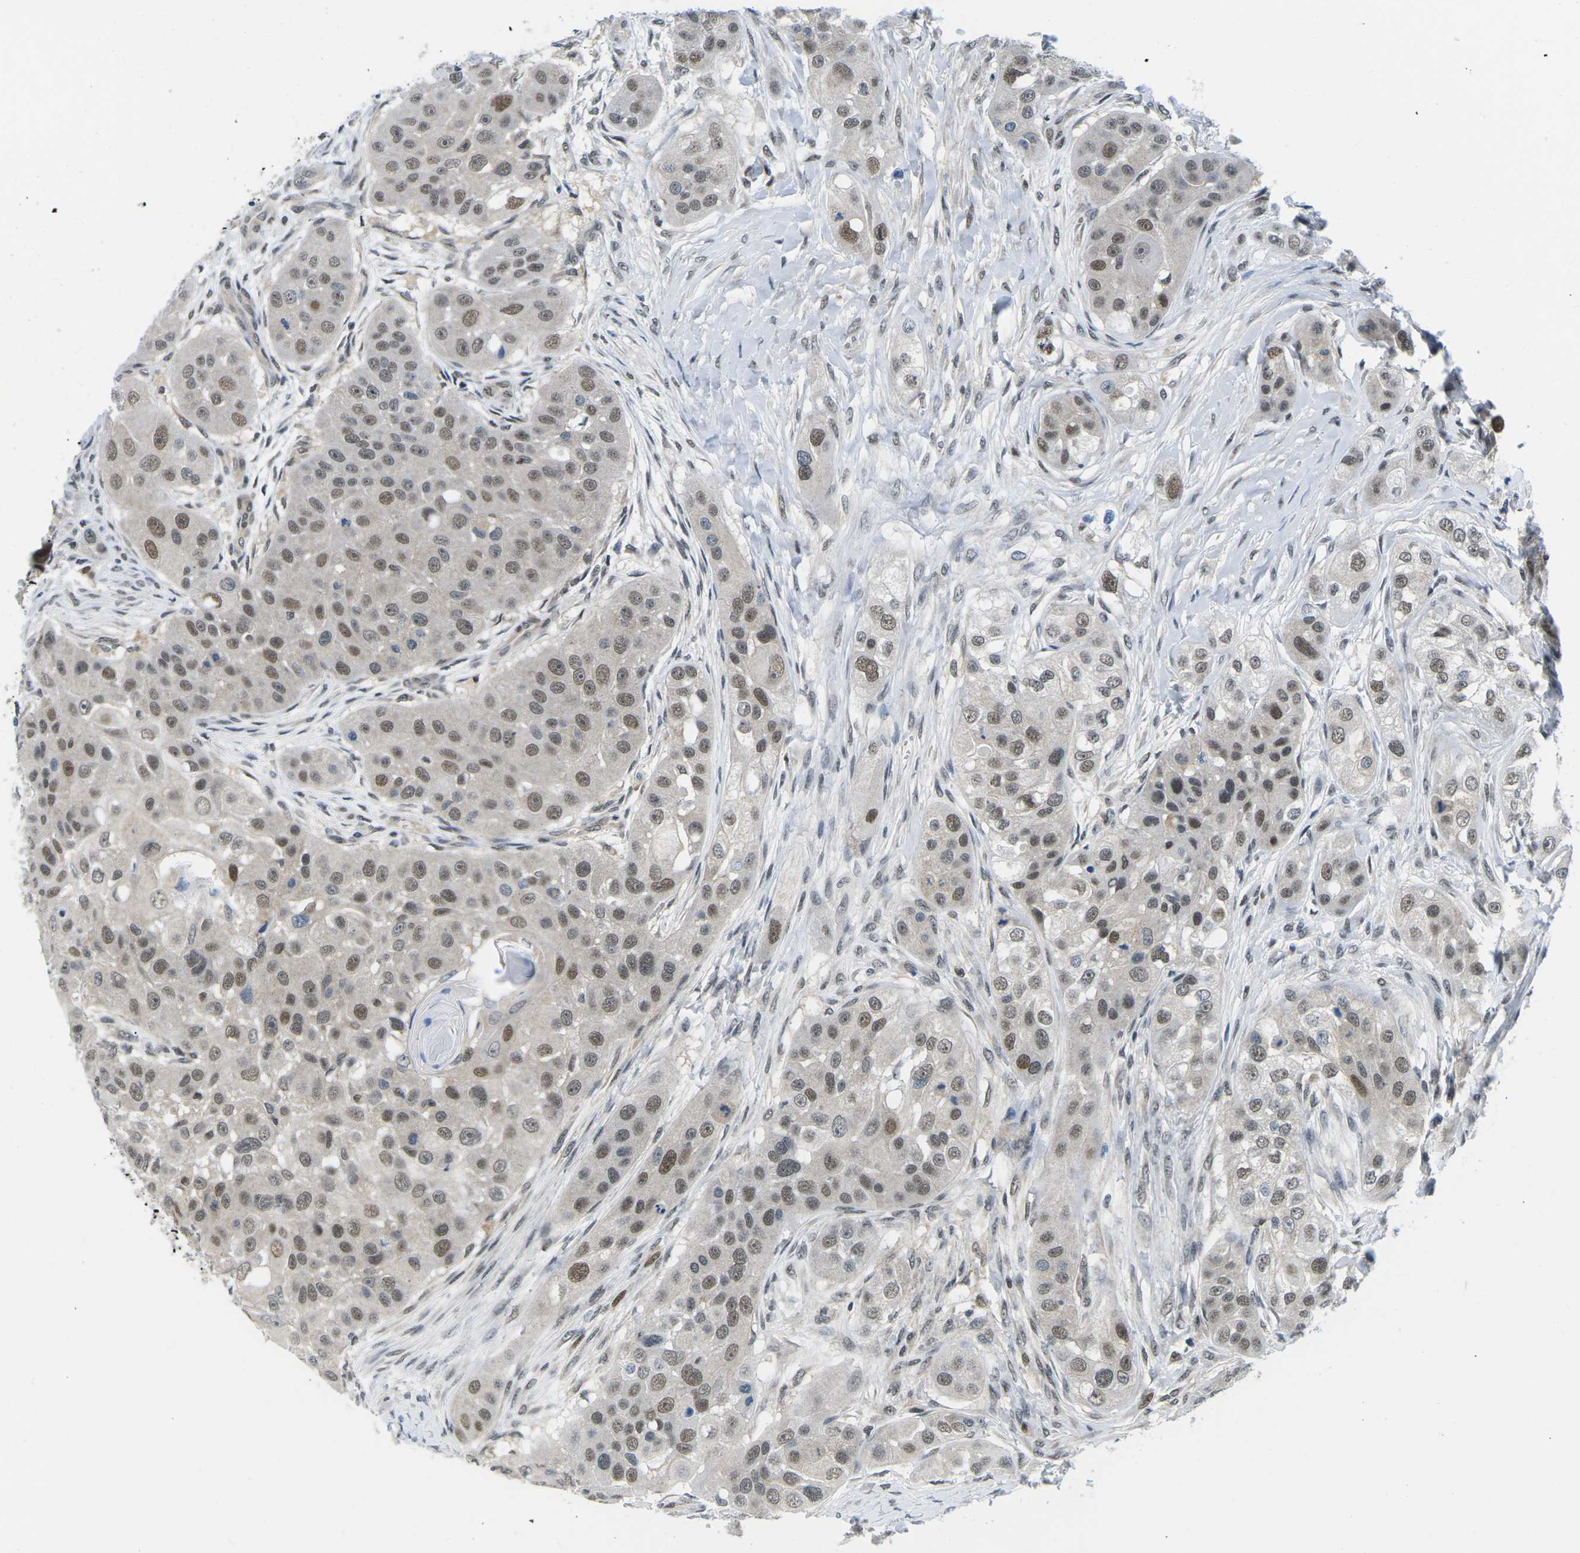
{"staining": {"intensity": "moderate", "quantity": ">75%", "location": "nuclear"}, "tissue": "head and neck cancer", "cell_type": "Tumor cells", "image_type": "cancer", "snomed": [{"axis": "morphology", "description": "Normal tissue, NOS"}, {"axis": "morphology", "description": "Squamous cell carcinoma, NOS"}, {"axis": "topography", "description": "Skeletal muscle"}, {"axis": "topography", "description": "Head-Neck"}], "caption": "Tumor cells display medium levels of moderate nuclear expression in about >75% of cells in squamous cell carcinoma (head and neck). Immunohistochemistry (ihc) stains the protein in brown and the nuclei are stained blue.", "gene": "UBA7", "patient": {"sex": "male", "age": 51}}